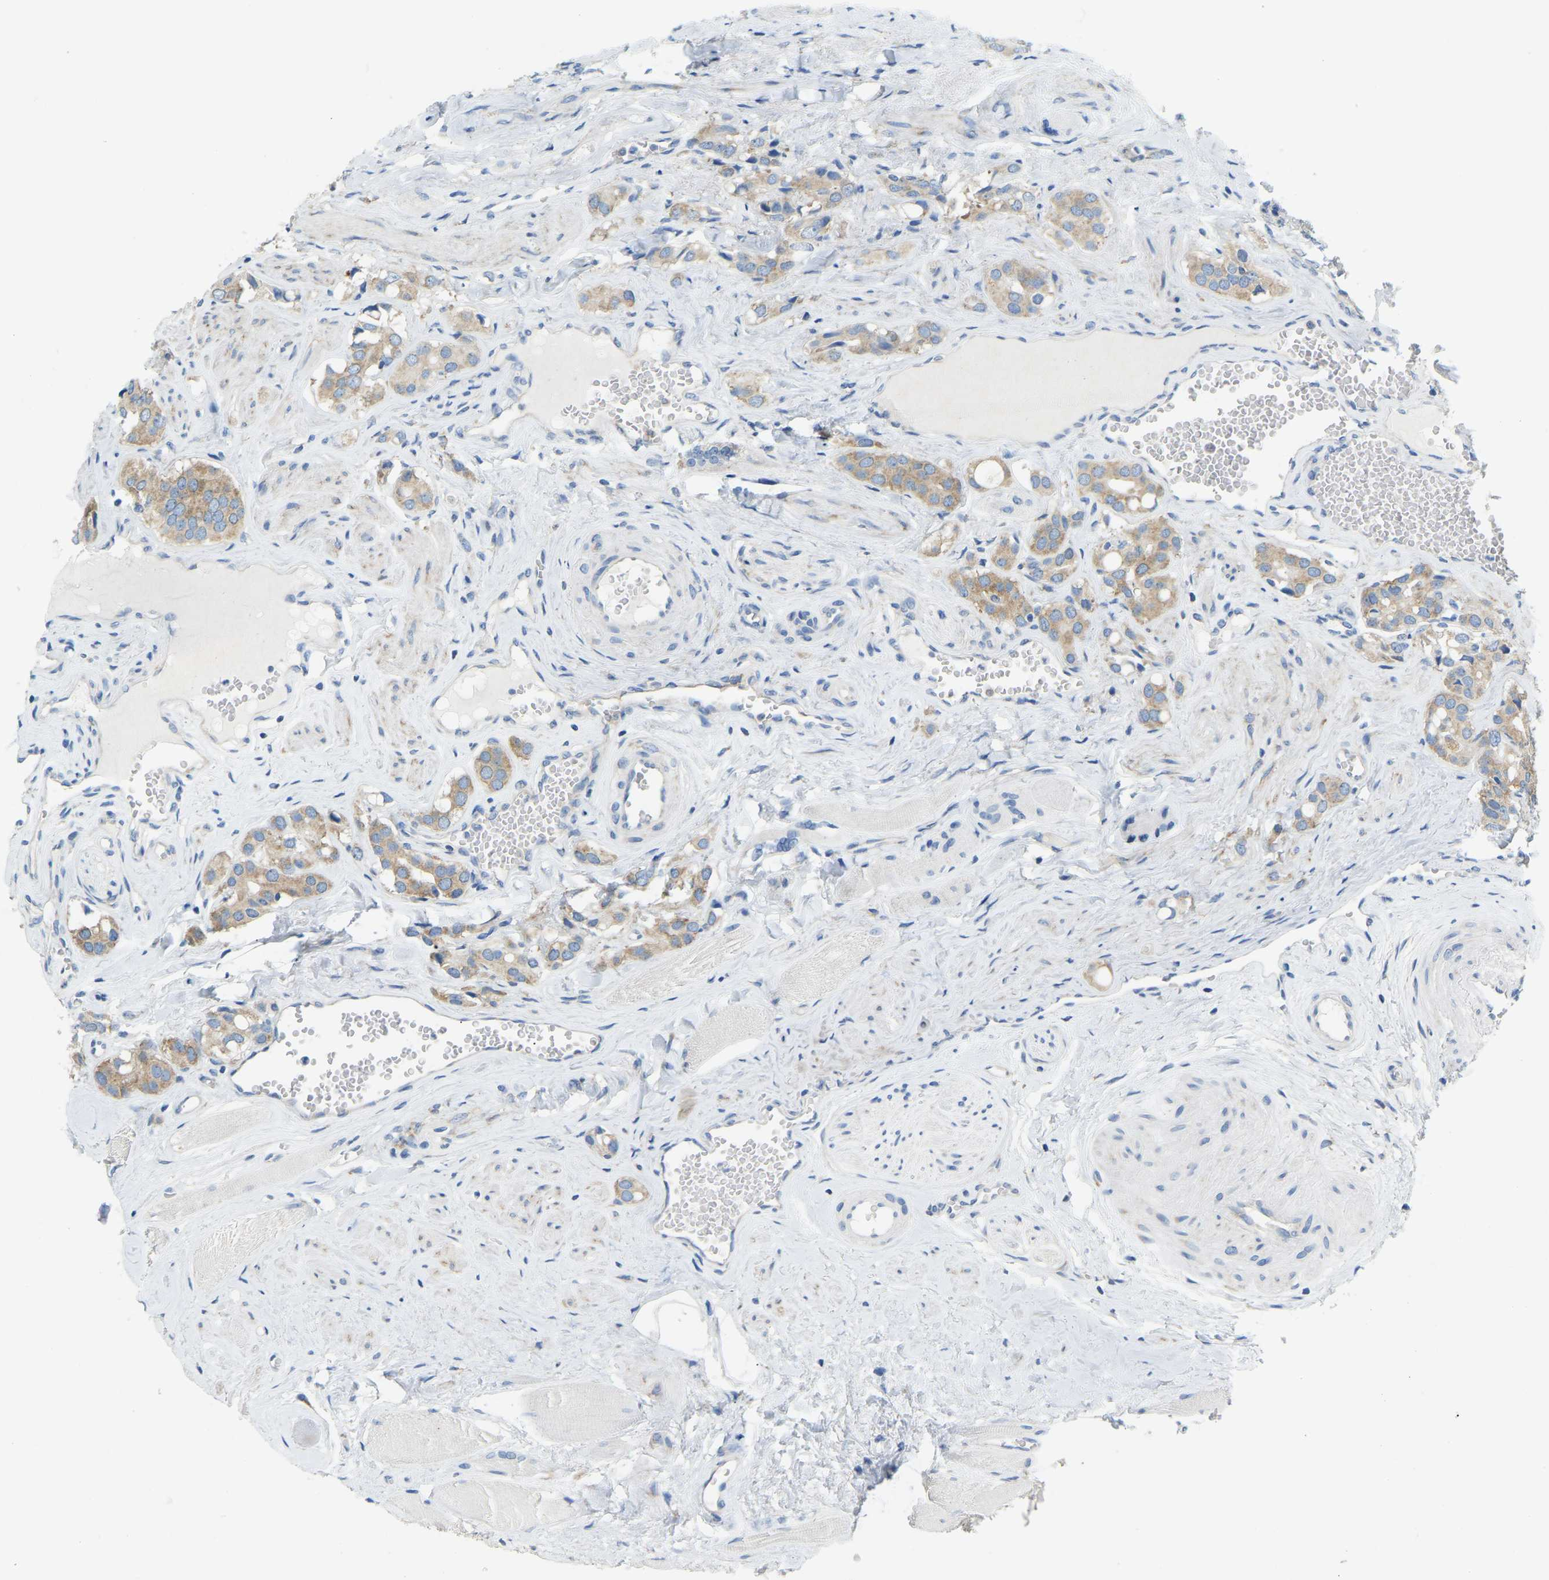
{"staining": {"intensity": "moderate", "quantity": ">75%", "location": "cytoplasmic/membranous"}, "tissue": "prostate cancer", "cell_type": "Tumor cells", "image_type": "cancer", "snomed": [{"axis": "morphology", "description": "Adenocarcinoma, High grade"}, {"axis": "topography", "description": "Prostate"}], "caption": "An immunohistochemistry (IHC) image of tumor tissue is shown. Protein staining in brown labels moderate cytoplasmic/membranous positivity in prostate high-grade adenocarcinoma within tumor cells. The staining is performed using DAB (3,3'-diaminobenzidine) brown chromogen to label protein expression. The nuclei are counter-stained blue using hematoxylin.", "gene": "SND1", "patient": {"sex": "male", "age": 52}}